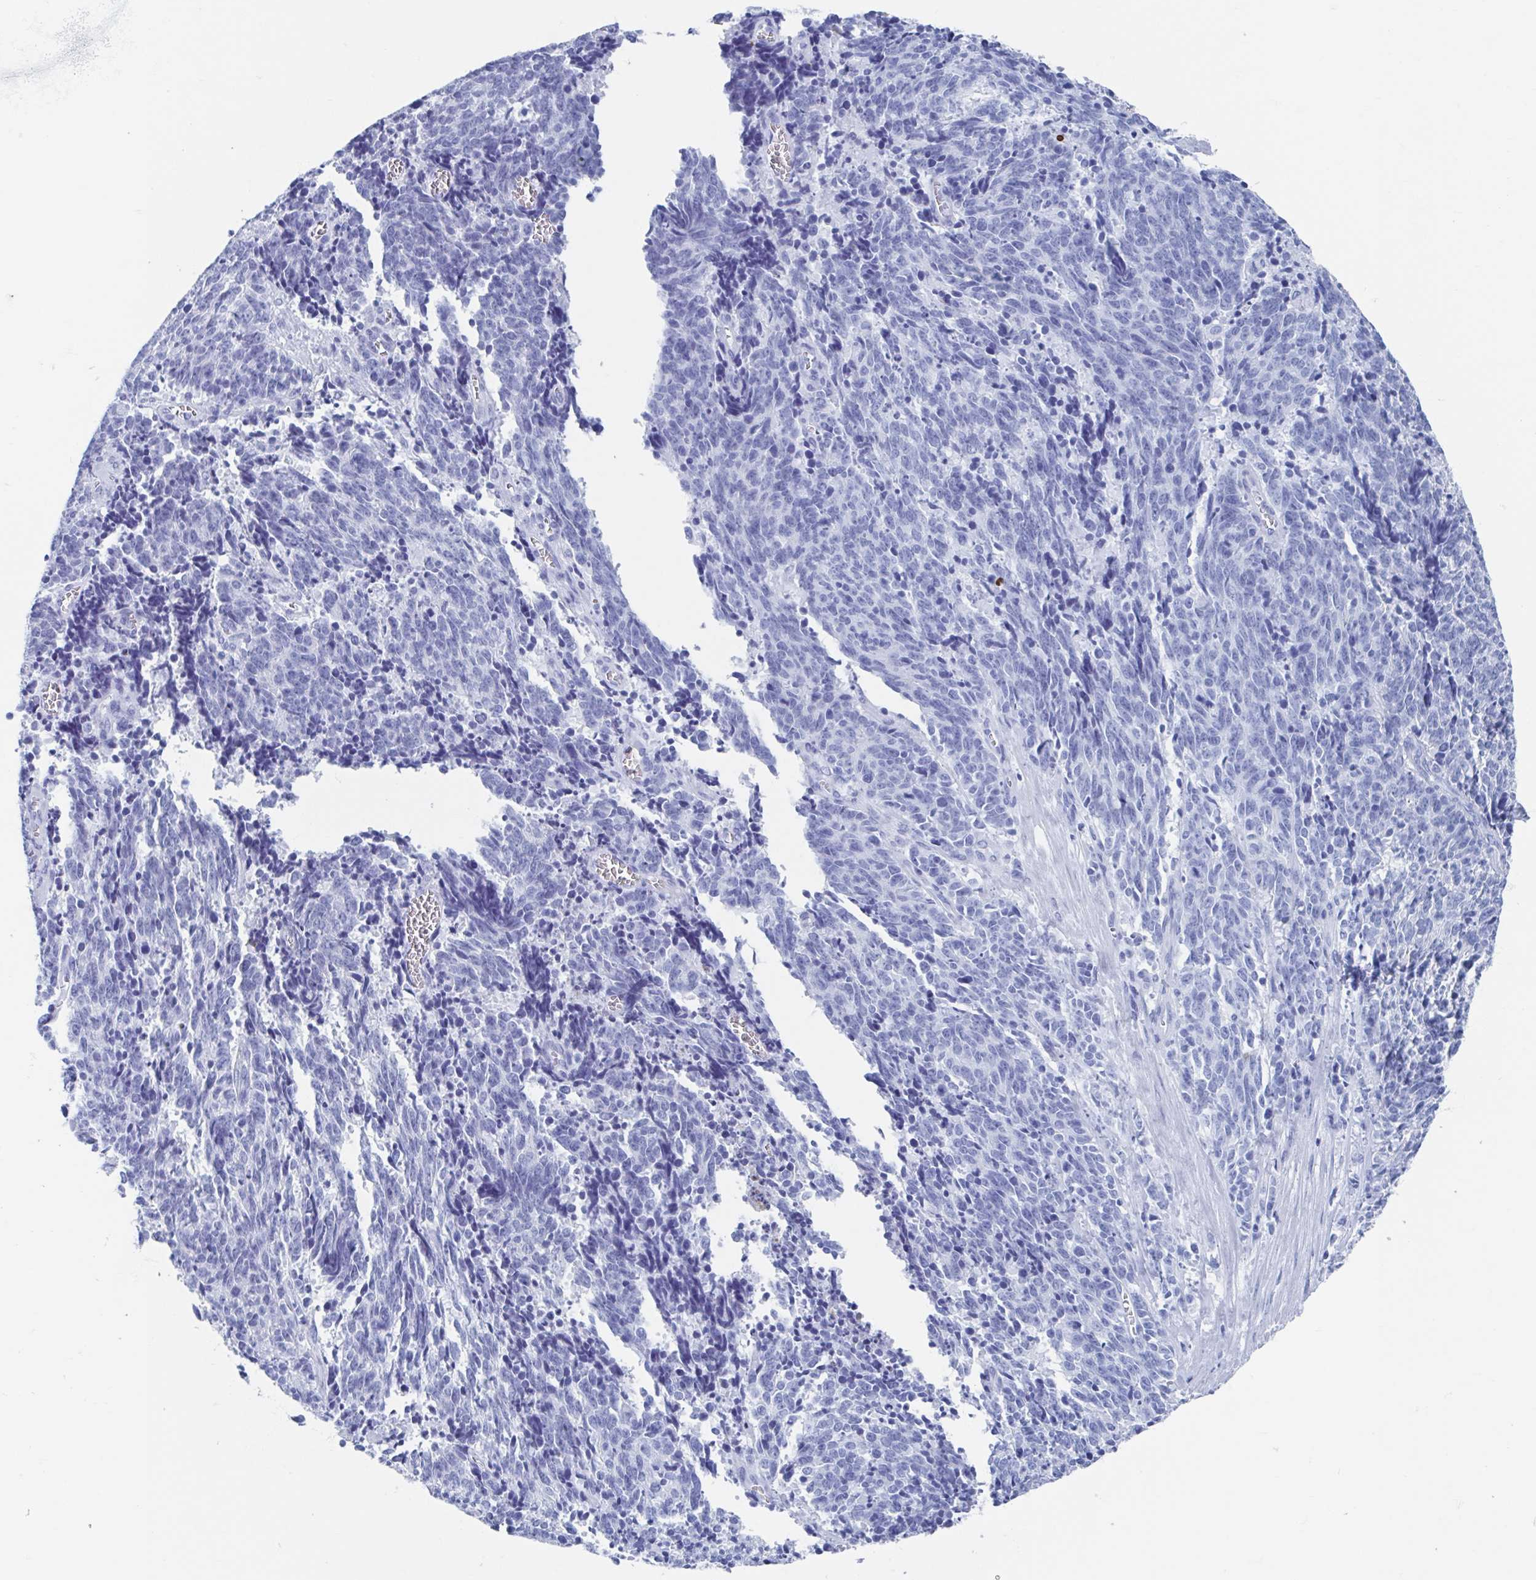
{"staining": {"intensity": "negative", "quantity": "none", "location": "none"}, "tissue": "cervical cancer", "cell_type": "Tumor cells", "image_type": "cancer", "snomed": [{"axis": "morphology", "description": "Squamous cell carcinoma, NOS"}, {"axis": "topography", "description": "Cervix"}], "caption": "The photomicrograph shows no significant expression in tumor cells of cervical cancer (squamous cell carcinoma).", "gene": "C10orf53", "patient": {"sex": "female", "age": 29}}